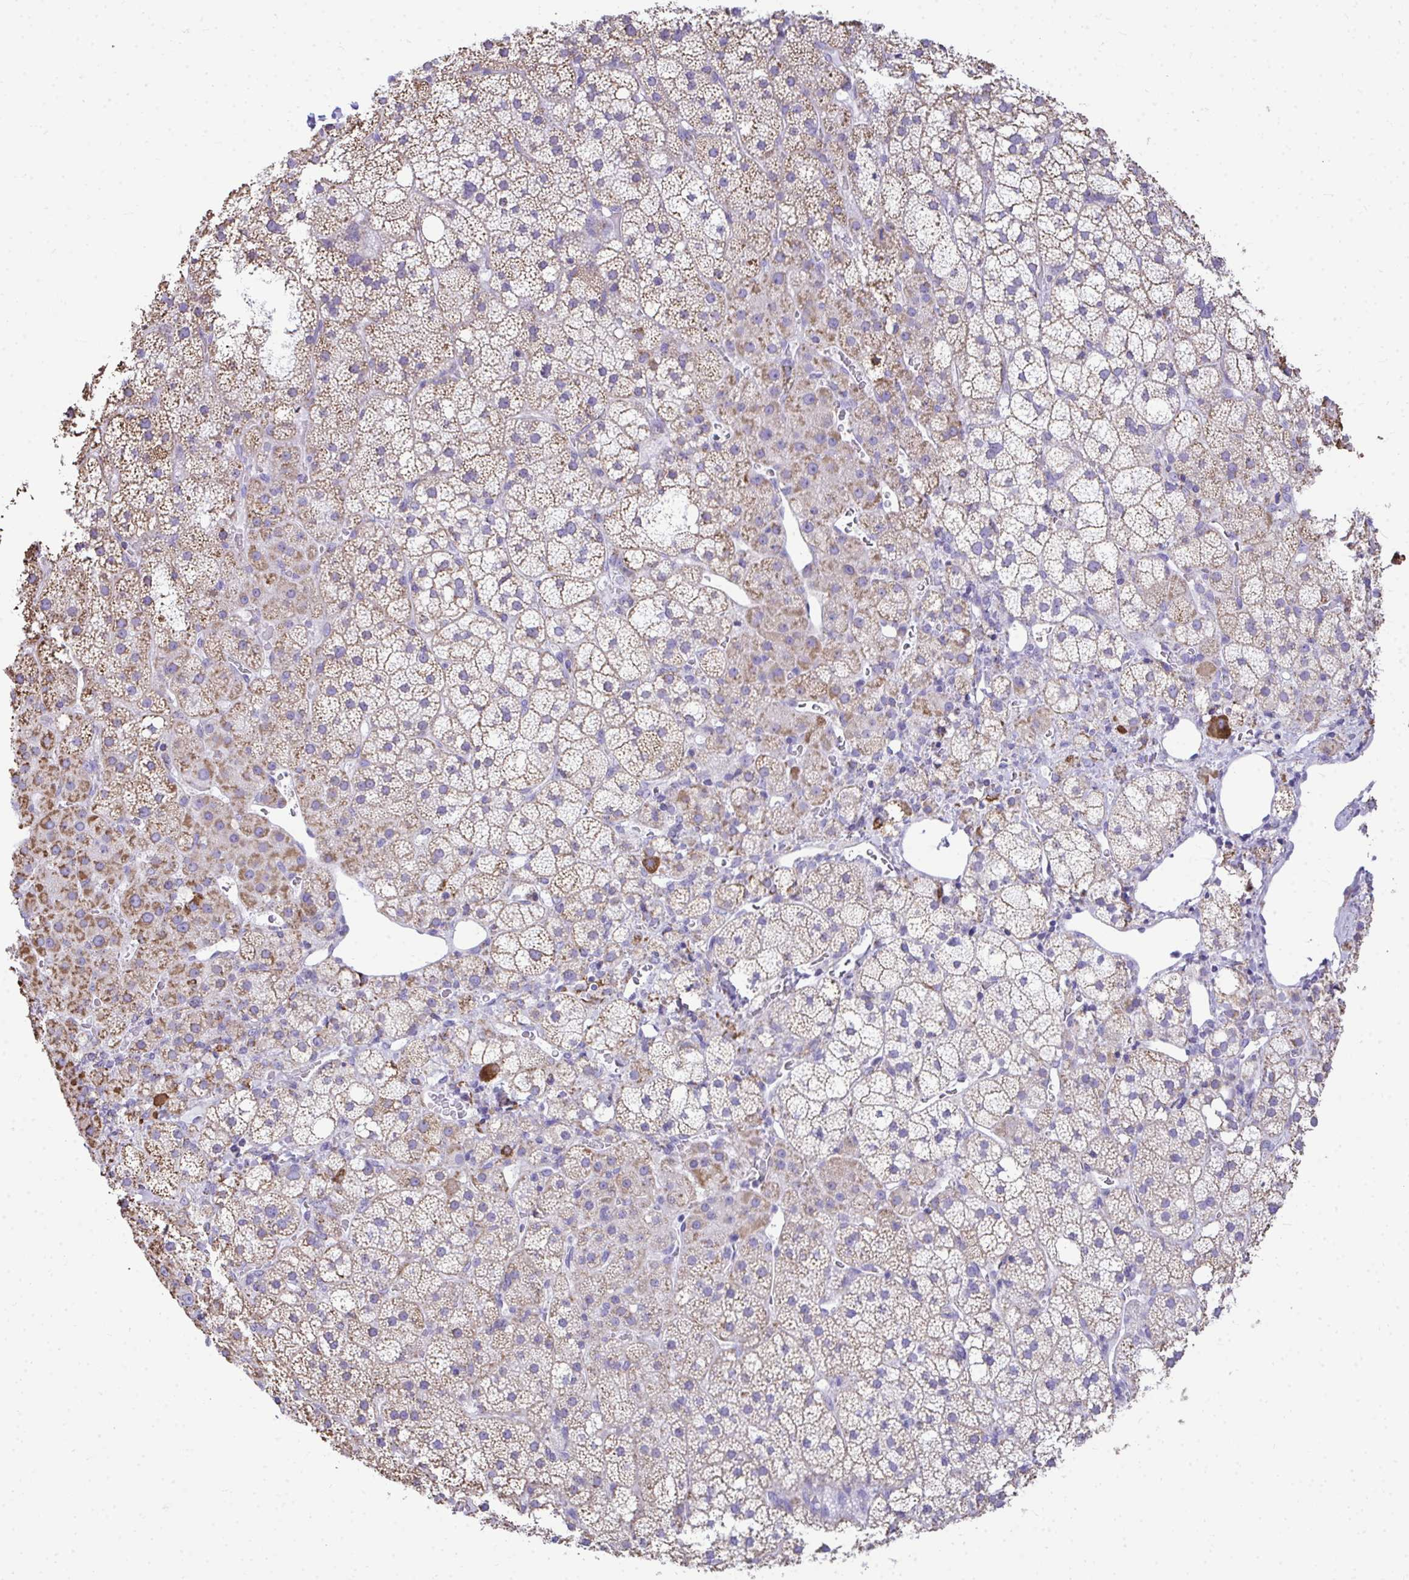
{"staining": {"intensity": "moderate", "quantity": "25%-75%", "location": "cytoplasmic/membranous"}, "tissue": "adrenal gland", "cell_type": "Glandular cells", "image_type": "normal", "snomed": [{"axis": "morphology", "description": "Normal tissue, NOS"}, {"axis": "topography", "description": "Adrenal gland"}], "caption": "Brown immunohistochemical staining in benign adrenal gland exhibits moderate cytoplasmic/membranous staining in about 25%-75% of glandular cells.", "gene": "MPZL2", "patient": {"sex": "male", "age": 53}}